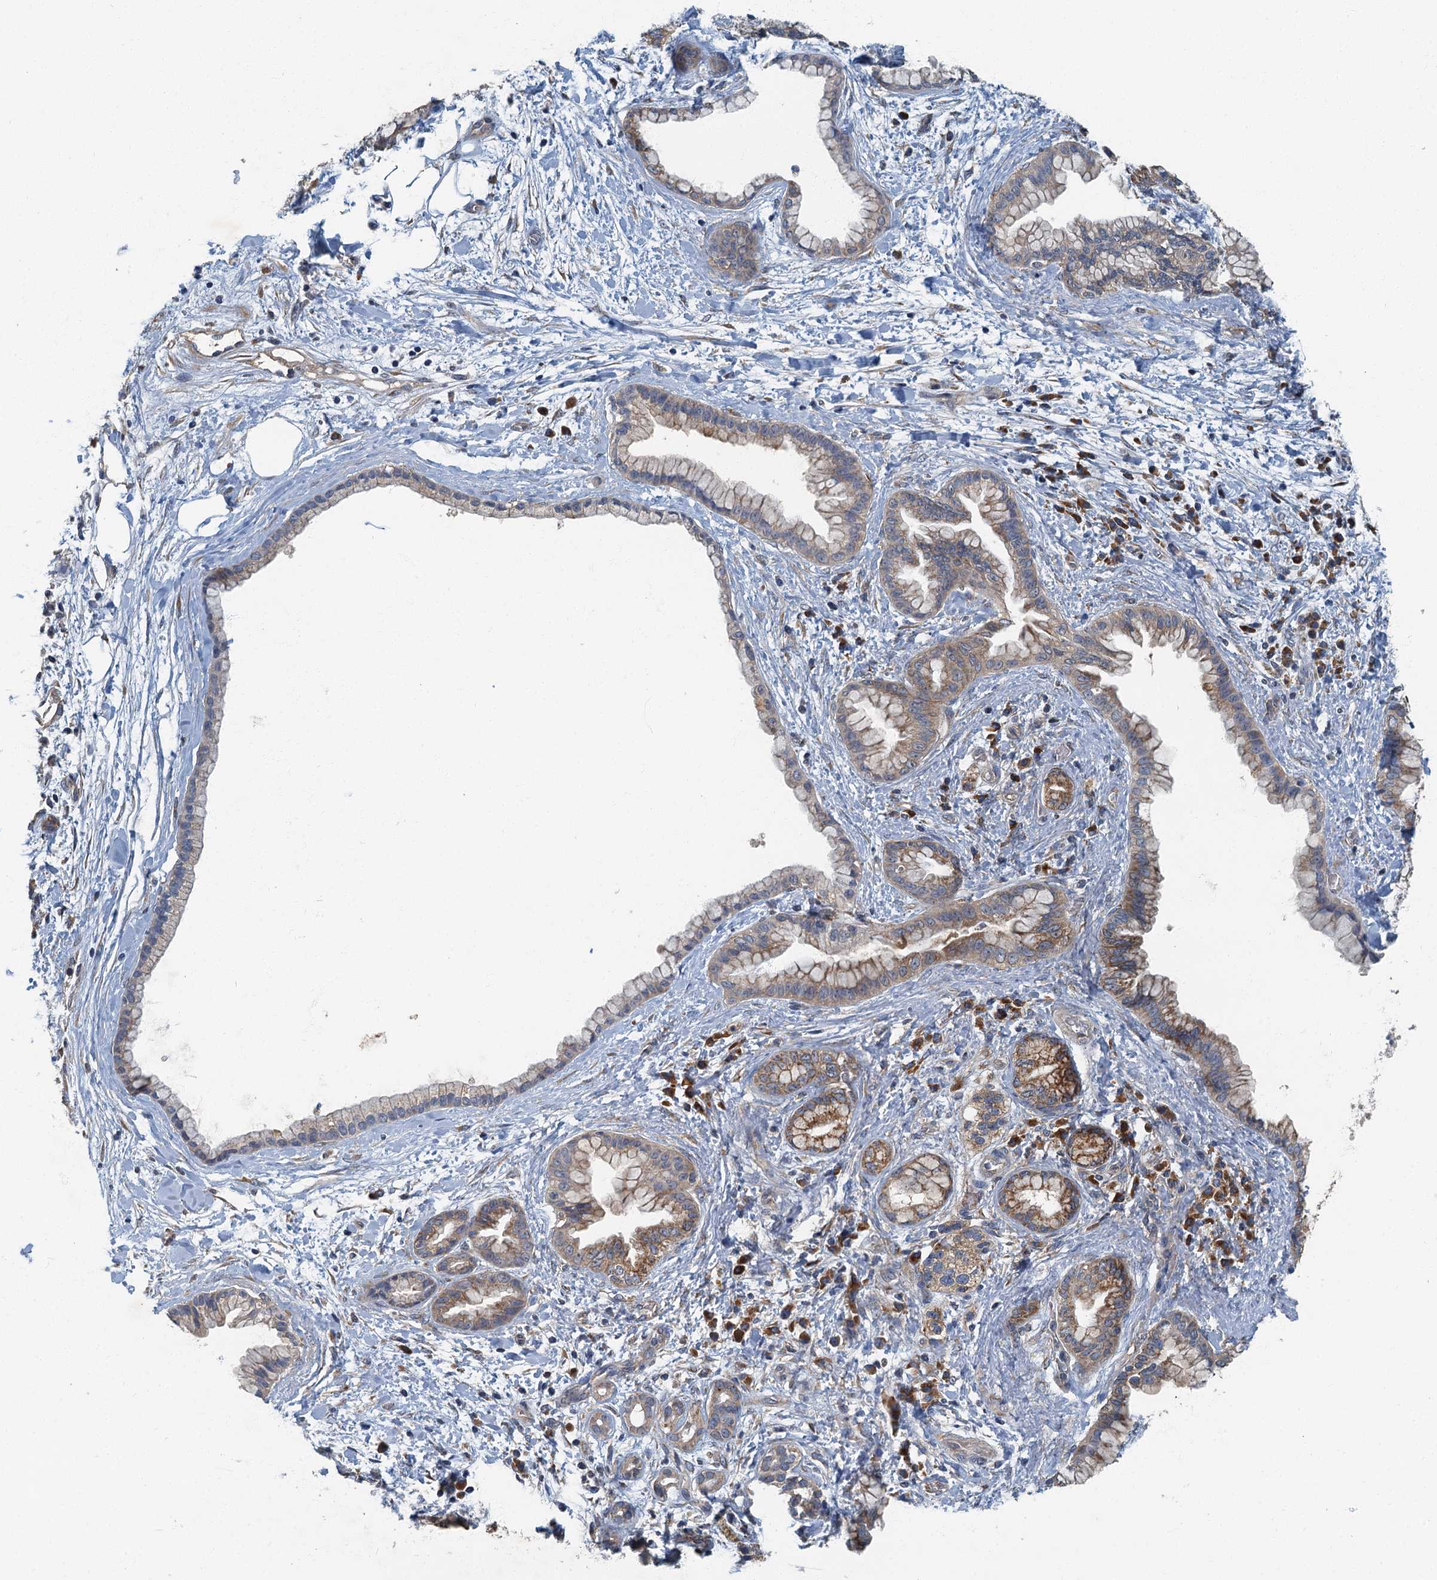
{"staining": {"intensity": "moderate", "quantity": ">75%", "location": "cytoplasmic/membranous"}, "tissue": "pancreatic cancer", "cell_type": "Tumor cells", "image_type": "cancer", "snomed": [{"axis": "morphology", "description": "Adenocarcinoma, NOS"}, {"axis": "topography", "description": "Pancreas"}], "caption": "The image exhibits a brown stain indicating the presence of a protein in the cytoplasmic/membranous of tumor cells in pancreatic adenocarcinoma. Nuclei are stained in blue.", "gene": "DDX49", "patient": {"sex": "female", "age": 78}}